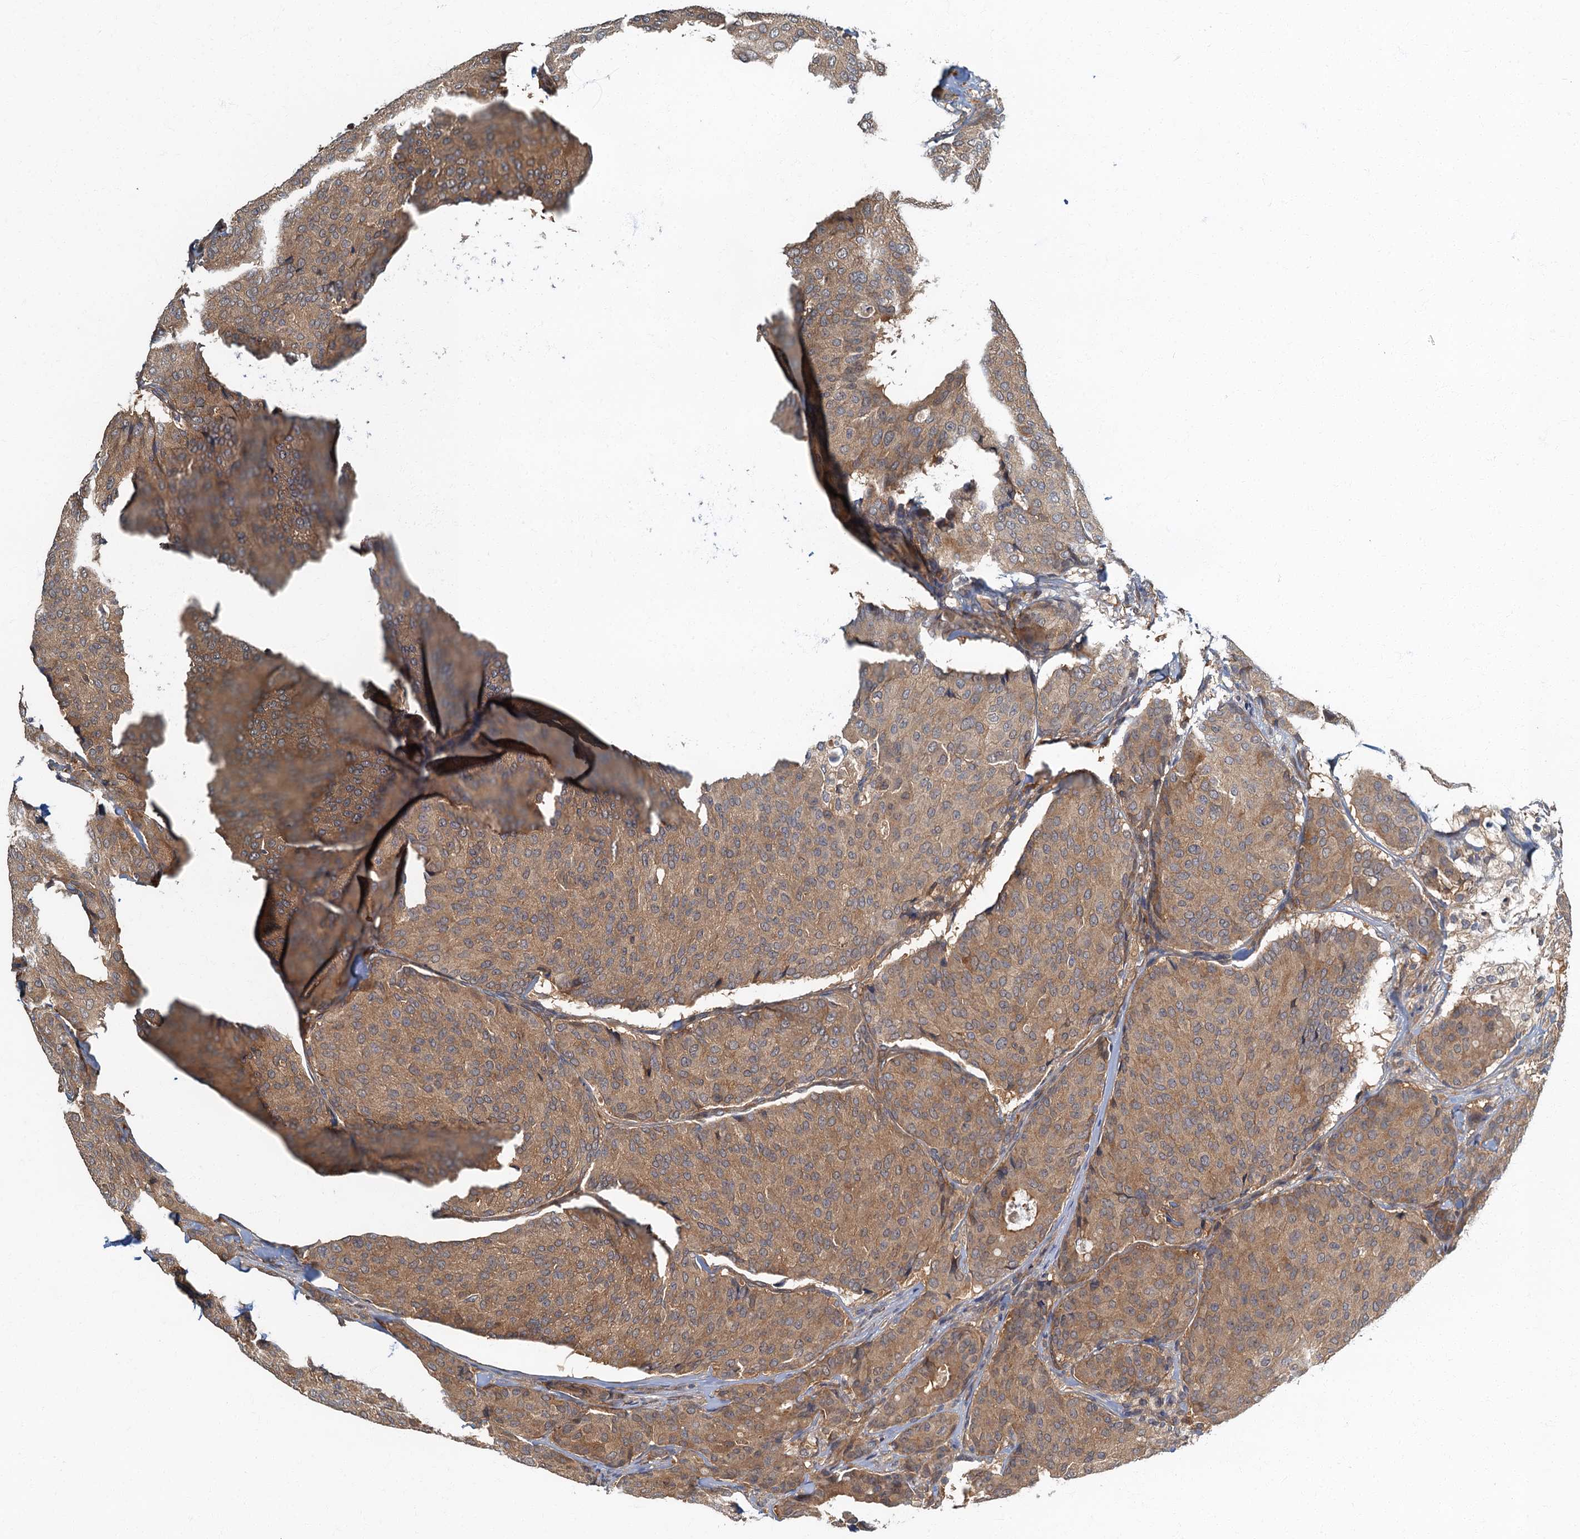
{"staining": {"intensity": "moderate", "quantity": ">75%", "location": "cytoplasmic/membranous"}, "tissue": "breast cancer", "cell_type": "Tumor cells", "image_type": "cancer", "snomed": [{"axis": "morphology", "description": "Duct carcinoma"}, {"axis": "topography", "description": "Breast"}], "caption": "Breast cancer stained with a brown dye reveals moderate cytoplasmic/membranous positive staining in approximately >75% of tumor cells.", "gene": "TBCK", "patient": {"sex": "female", "age": 75}}